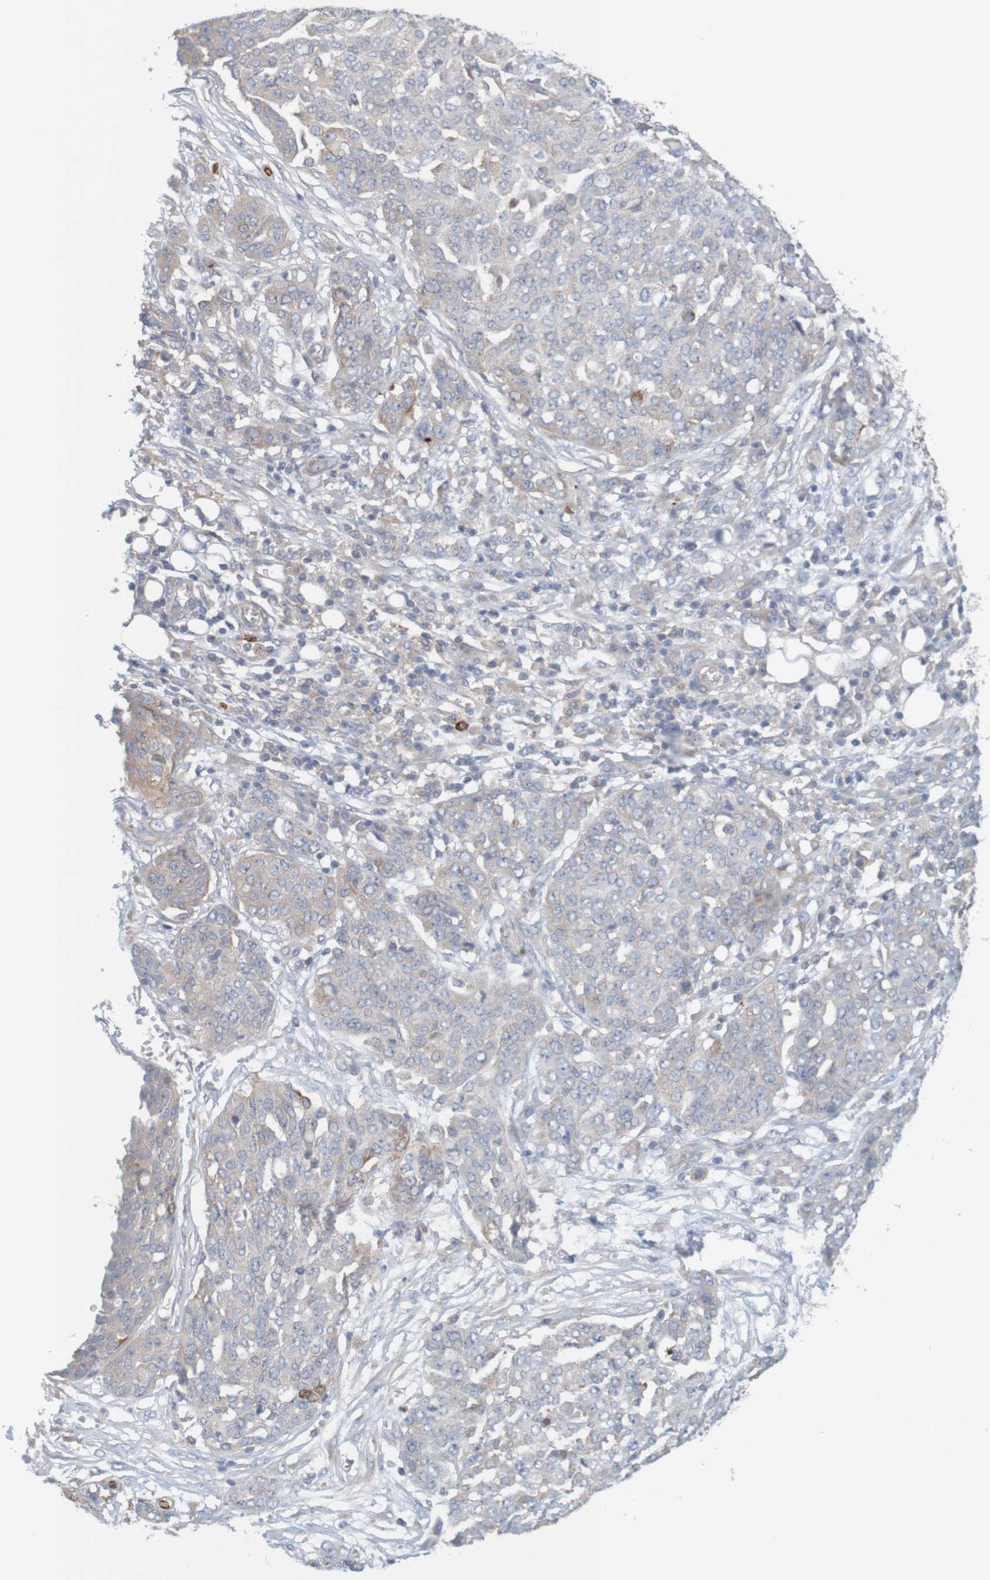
{"staining": {"intensity": "weak", "quantity": "<25%", "location": "cytoplasmic/membranous"}, "tissue": "ovarian cancer", "cell_type": "Tumor cells", "image_type": "cancer", "snomed": [{"axis": "morphology", "description": "Cystadenocarcinoma, serous, NOS"}, {"axis": "topography", "description": "Soft tissue"}, {"axis": "topography", "description": "Ovary"}], "caption": "High power microscopy image of an immunohistochemistry micrograph of ovarian cancer (serous cystadenocarcinoma), revealing no significant staining in tumor cells.", "gene": "KRT23", "patient": {"sex": "female", "age": 57}}